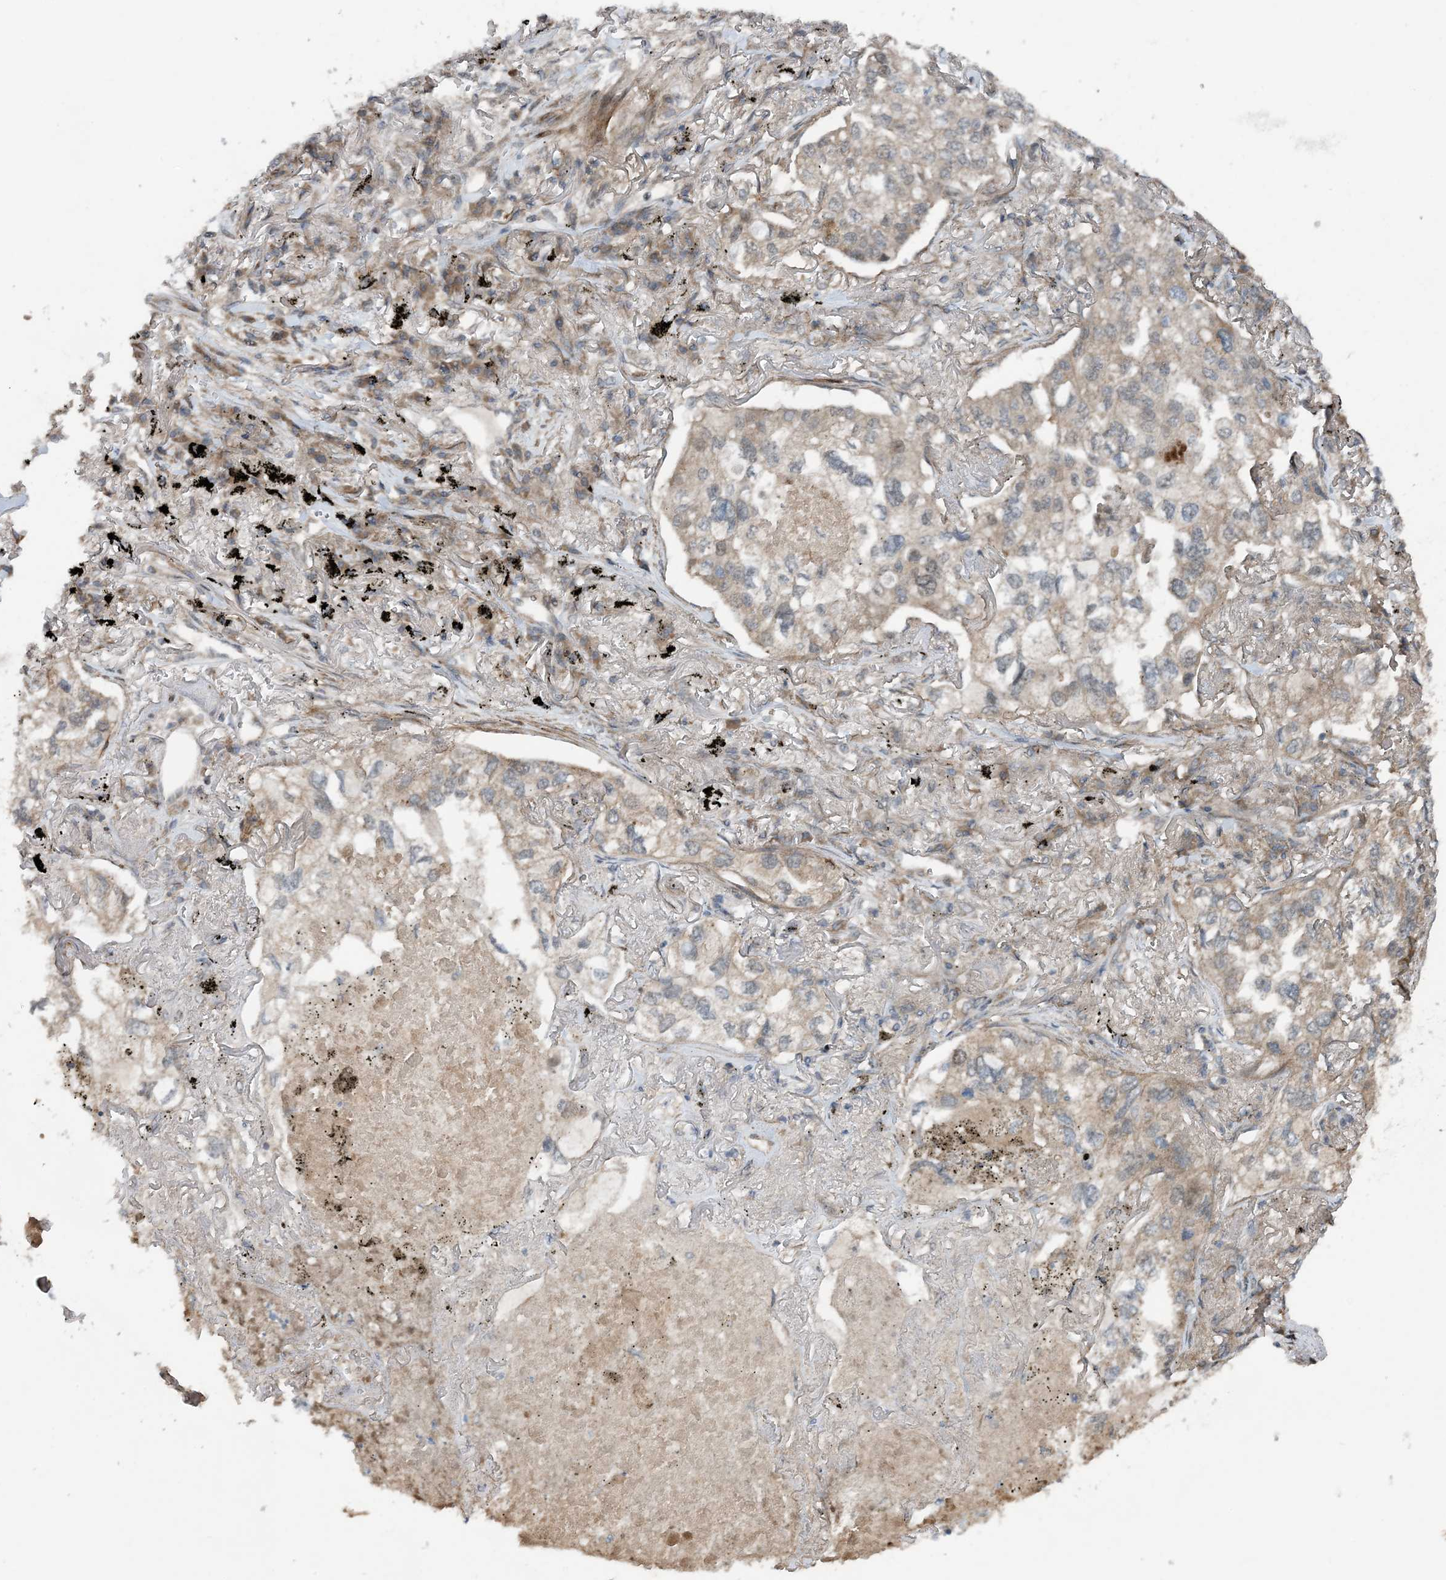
{"staining": {"intensity": "weak", "quantity": "<25%", "location": "cytoplasmic/membranous"}, "tissue": "lung cancer", "cell_type": "Tumor cells", "image_type": "cancer", "snomed": [{"axis": "morphology", "description": "Adenocarcinoma, NOS"}, {"axis": "topography", "description": "Lung"}], "caption": "Immunohistochemistry histopathology image of neoplastic tissue: human lung cancer stained with DAB demonstrates no significant protein positivity in tumor cells.", "gene": "HEMK1", "patient": {"sex": "male", "age": 65}}